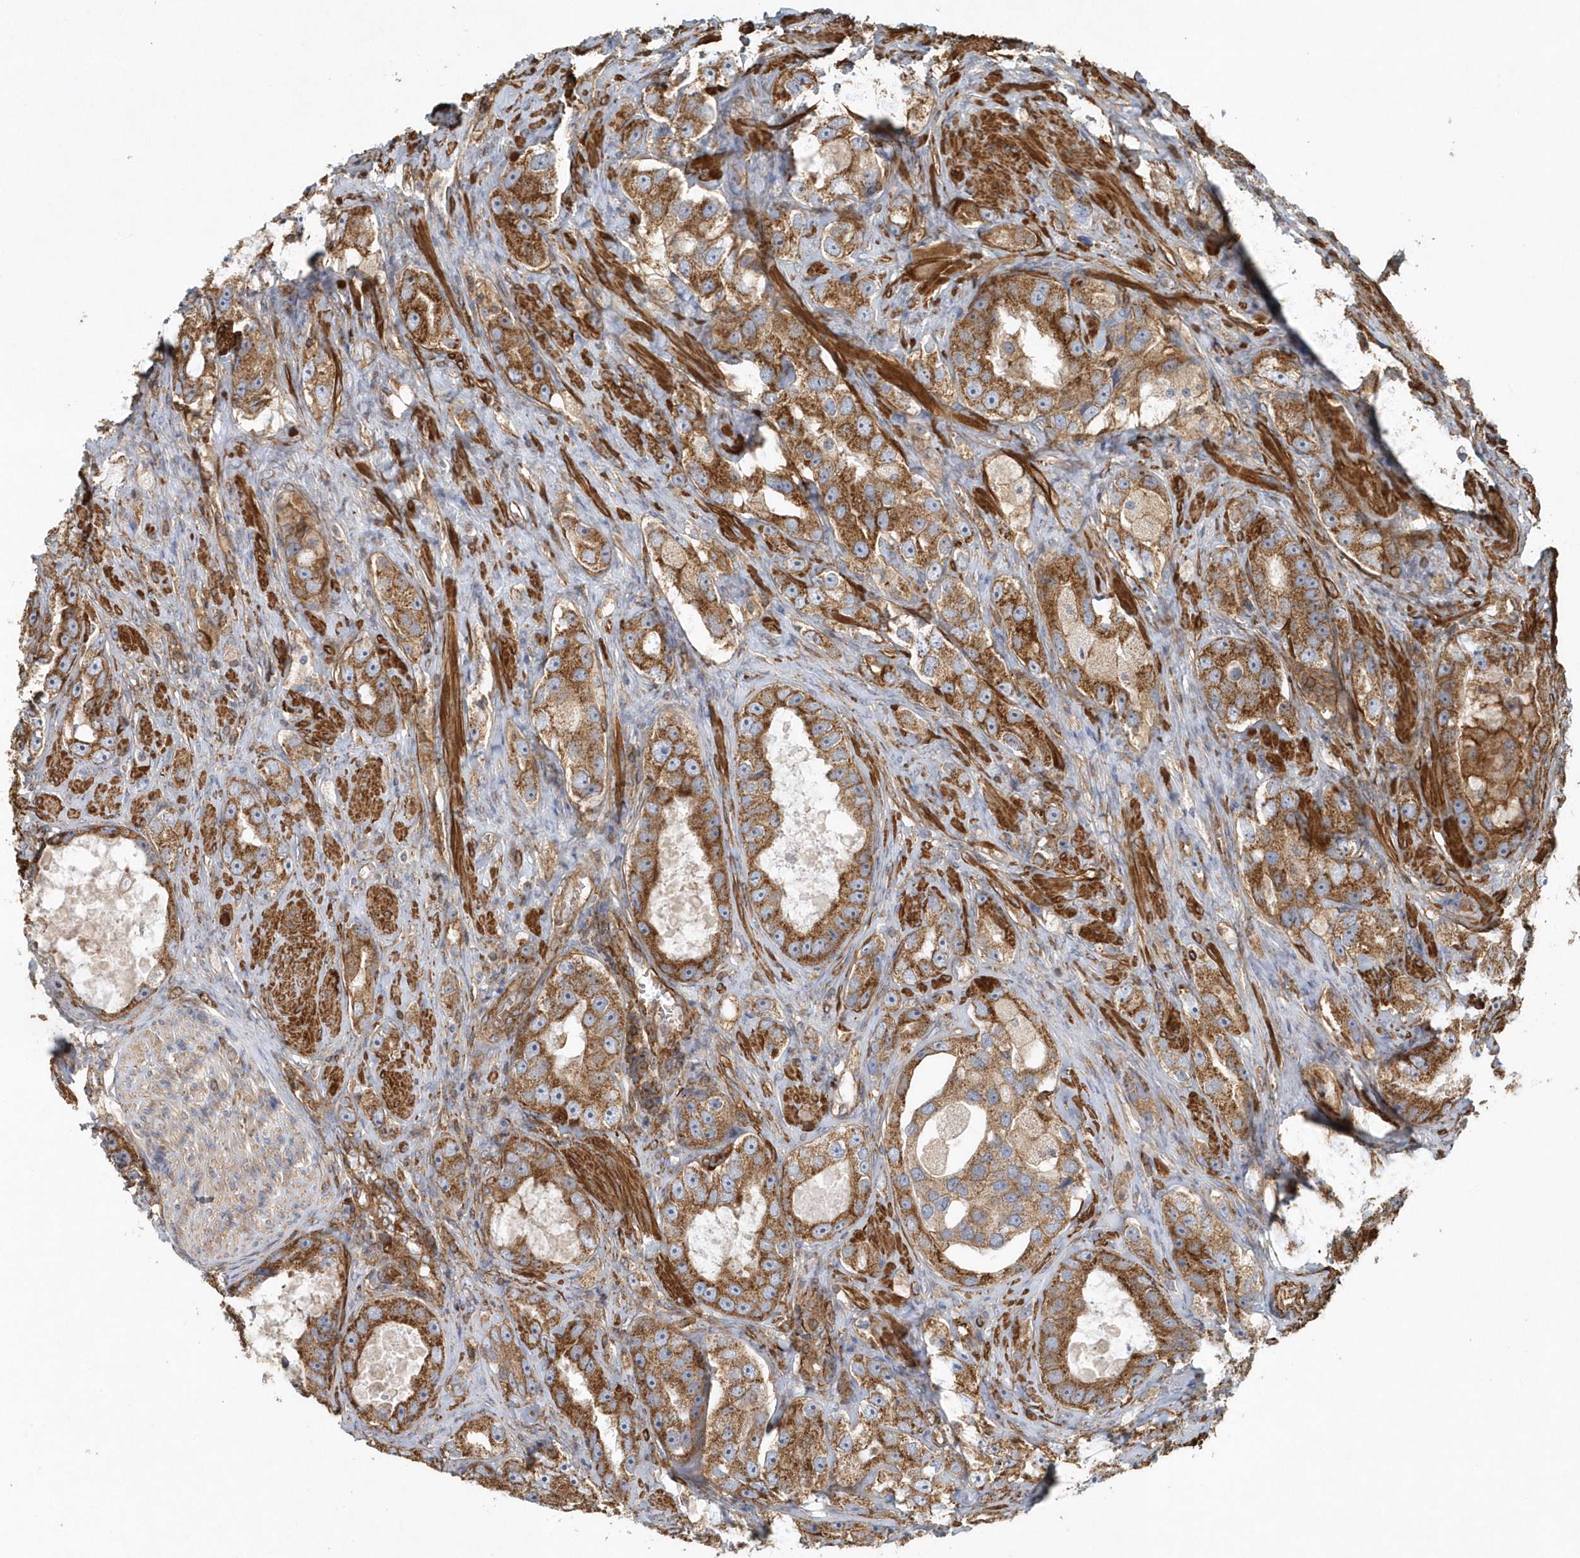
{"staining": {"intensity": "moderate", "quantity": ">75%", "location": "cytoplasmic/membranous"}, "tissue": "prostate cancer", "cell_type": "Tumor cells", "image_type": "cancer", "snomed": [{"axis": "morphology", "description": "Adenocarcinoma, High grade"}, {"axis": "topography", "description": "Prostate"}], "caption": "DAB immunohistochemical staining of human prostate cancer (high-grade adenocarcinoma) exhibits moderate cytoplasmic/membranous protein expression in about >75% of tumor cells.", "gene": "MMUT", "patient": {"sex": "male", "age": 63}}